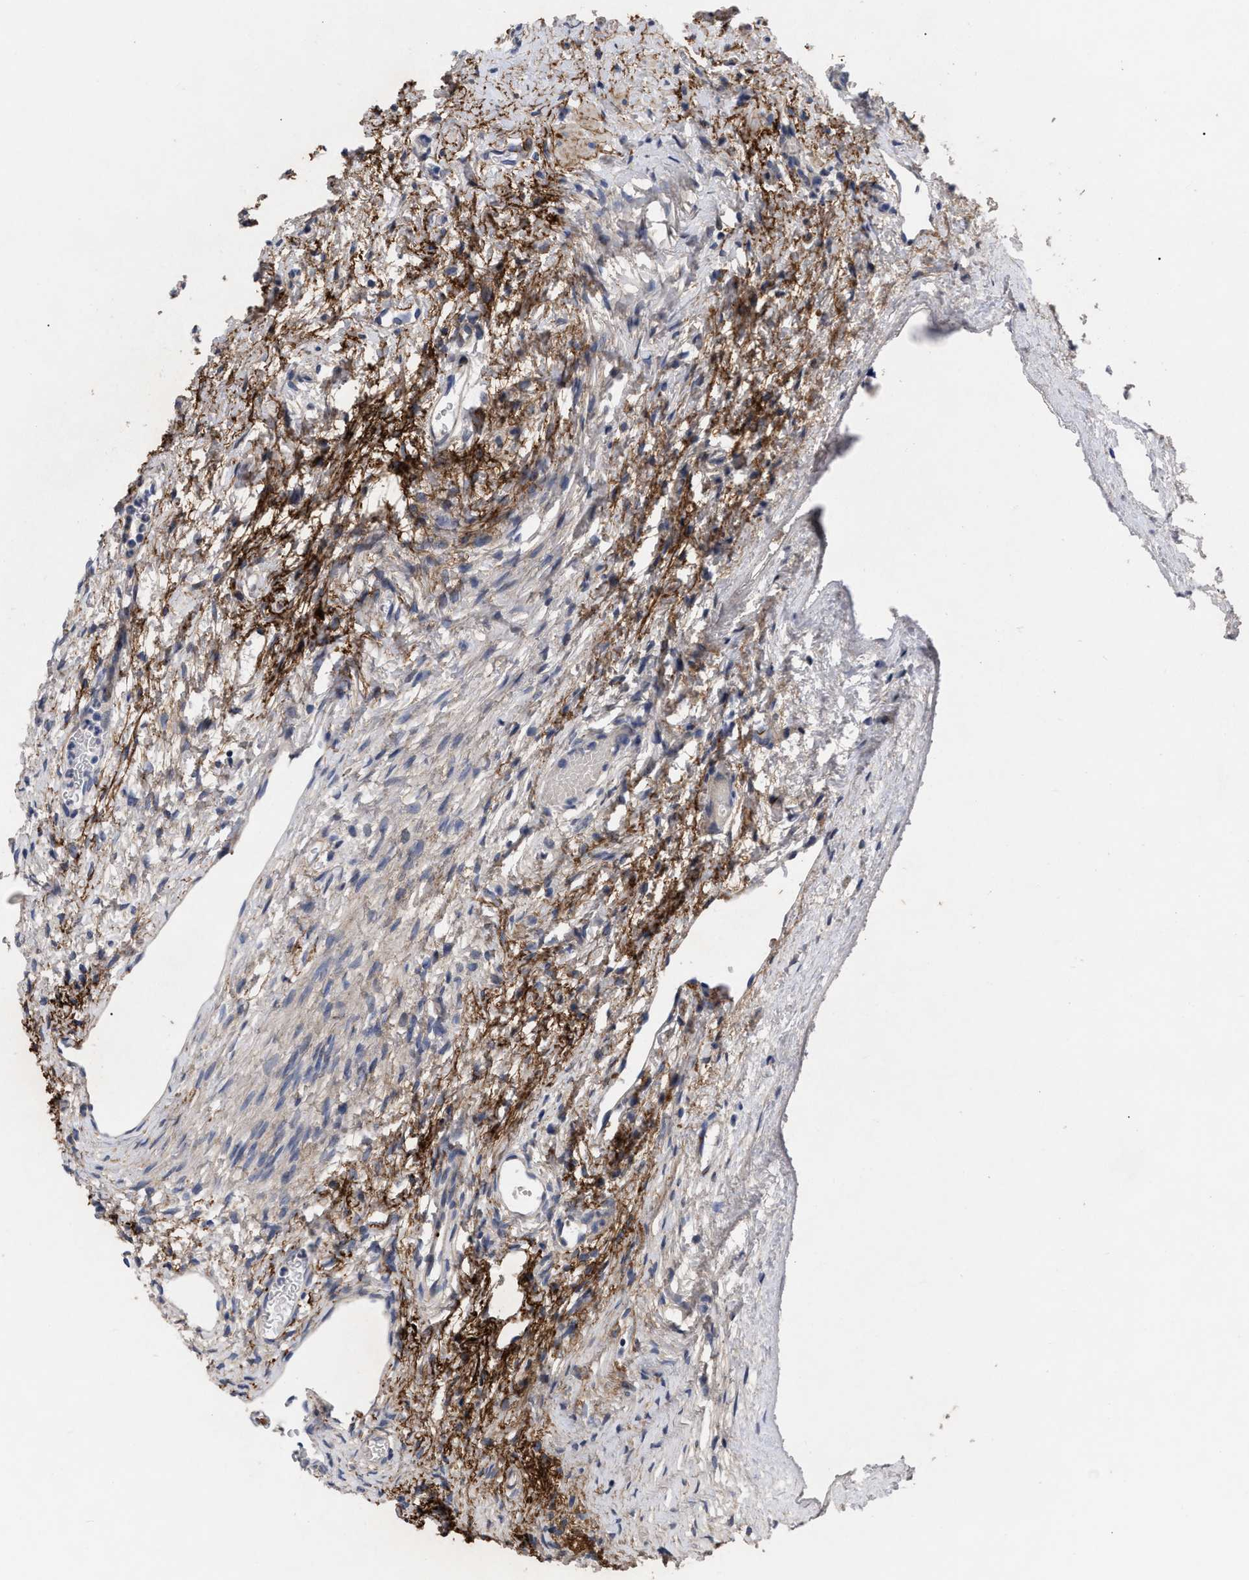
{"staining": {"intensity": "strong", "quantity": ">75%", "location": "cytoplasmic/membranous"}, "tissue": "ovary", "cell_type": "Follicle cells", "image_type": "normal", "snomed": [{"axis": "morphology", "description": "Normal tissue, NOS"}, {"axis": "topography", "description": "Ovary"}], "caption": "Immunohistochemical staining of benign ovary reveals high levels of strong cytoplasmic/membranous positivity in approximately >75% of follicle cells.", "gene": "CCN5", "patient": {"sex": "female", "age": 33}}